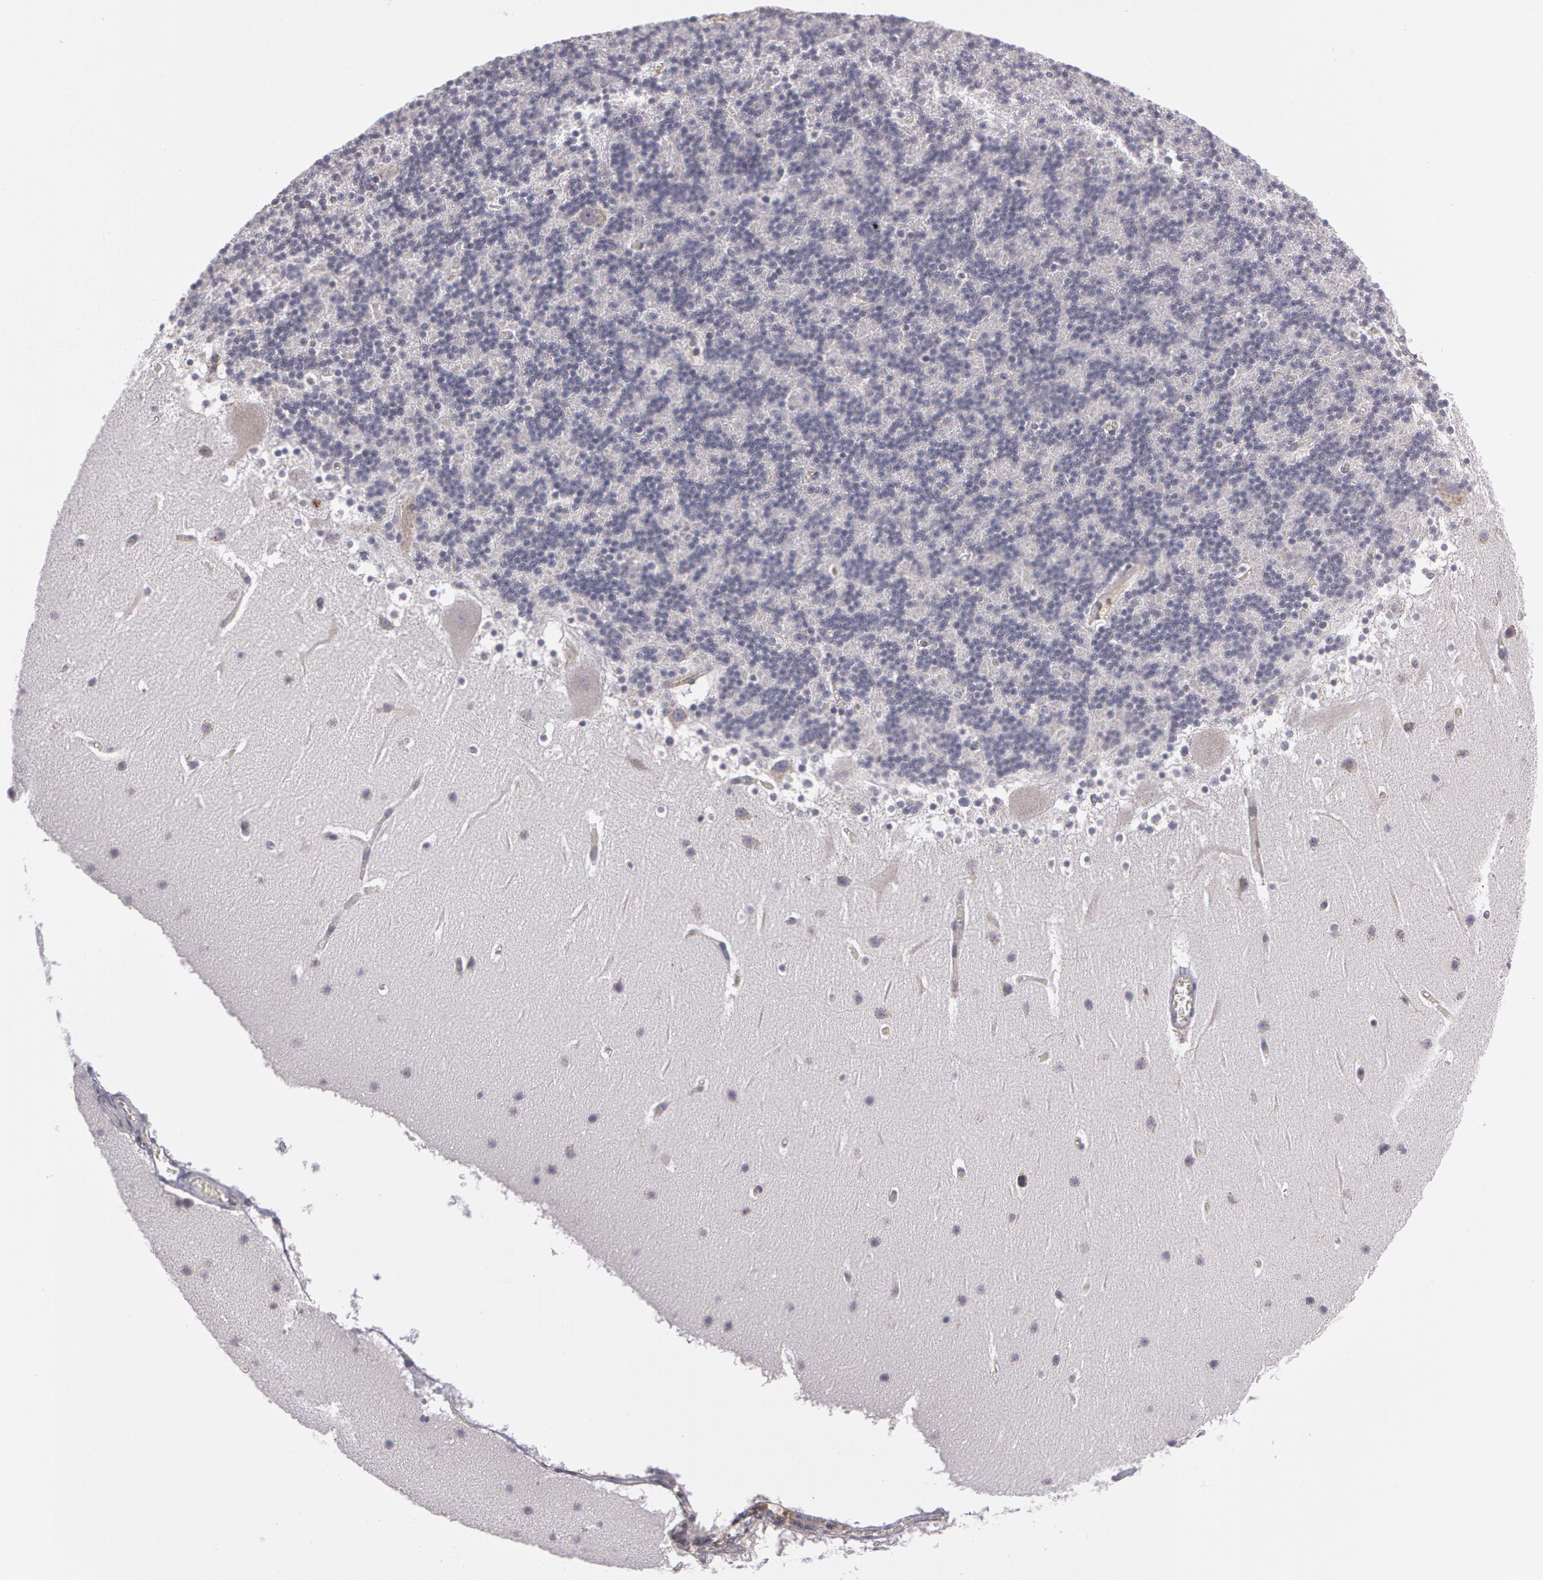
{"staining": {"intensity": "negative", "quantity": "none", "location": "none"}, "tissue": "cerebellum", "cell_type": "Cells in granular layer", "image_type": "normal", "snomed": [{"axis": "morphology", "description": "Normal tissue, NOS"}, {"axis": "topography", "description": "Cerebellum"}], "caption": "Micrograph shows no significant protein expression in cells in granular layer of benign cerebellum. (DAB (3,3'-diaminobenzidine) immunohistochemistry with hematoxylin counter stain).", "gene": "NEK9", "patient": {"sex": "male", "age": 45}}